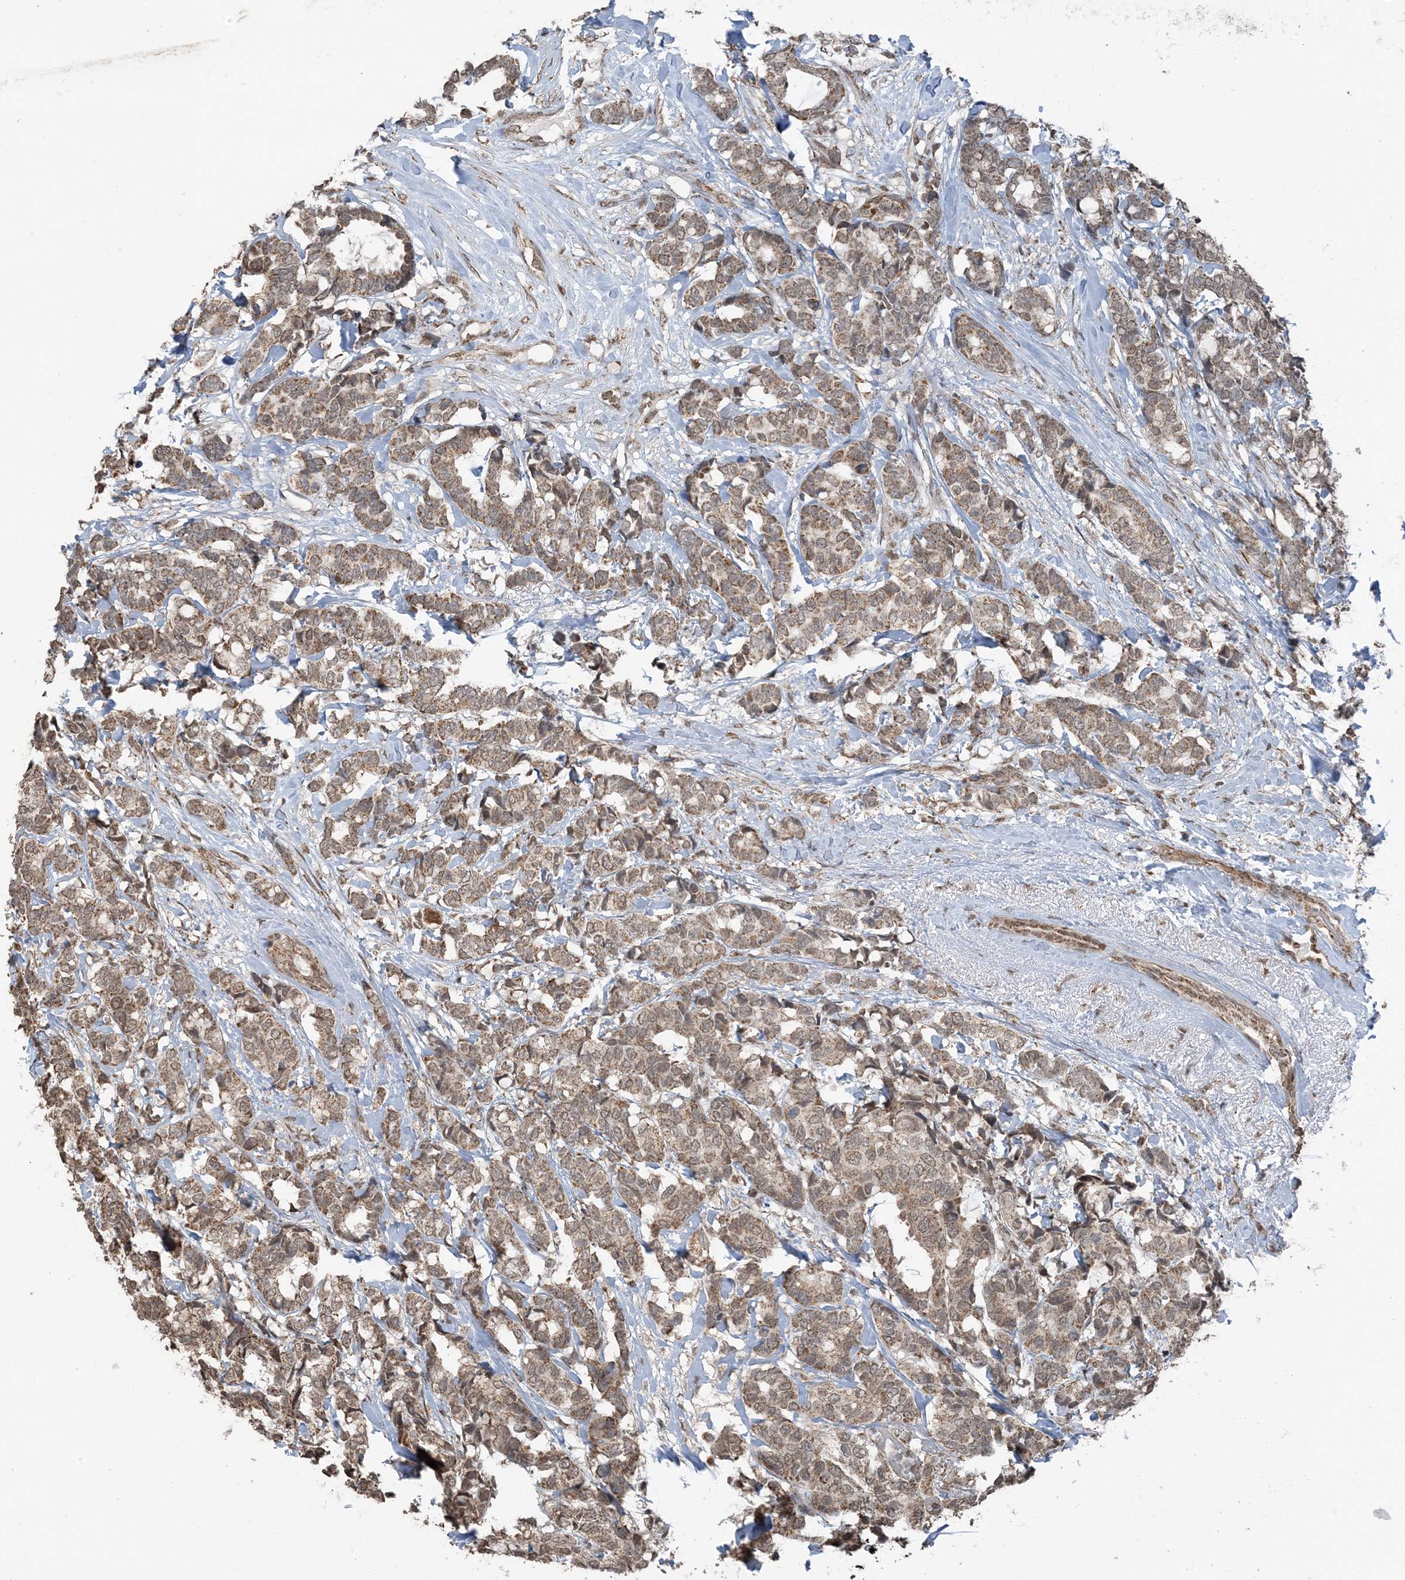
{"staining": {"intensity": "moderate", "quantity": ">75%", "location": "cytoplasmic/membranous,nuclear"}, "tissue": "breast cancer", "cell_type": "Tumor cells", "image_type": "cancer", "snomed": [{"axis": "morphology", "description": "Duct carcinoma"}, {"axis": "topography", "description": "Breast"}], "caption": "The photomicrograph demonstrates immunohistochemical staining of breast intraductal carcinoma. There is moderate cytoplasmic/membranous and nuclear positivity is present in about >75% of tumor cells. (Brightfield microscopy of DAB IHC at high magnification).", "gene": "PILRB", "patient": {"sex": "female", "age": 87}}